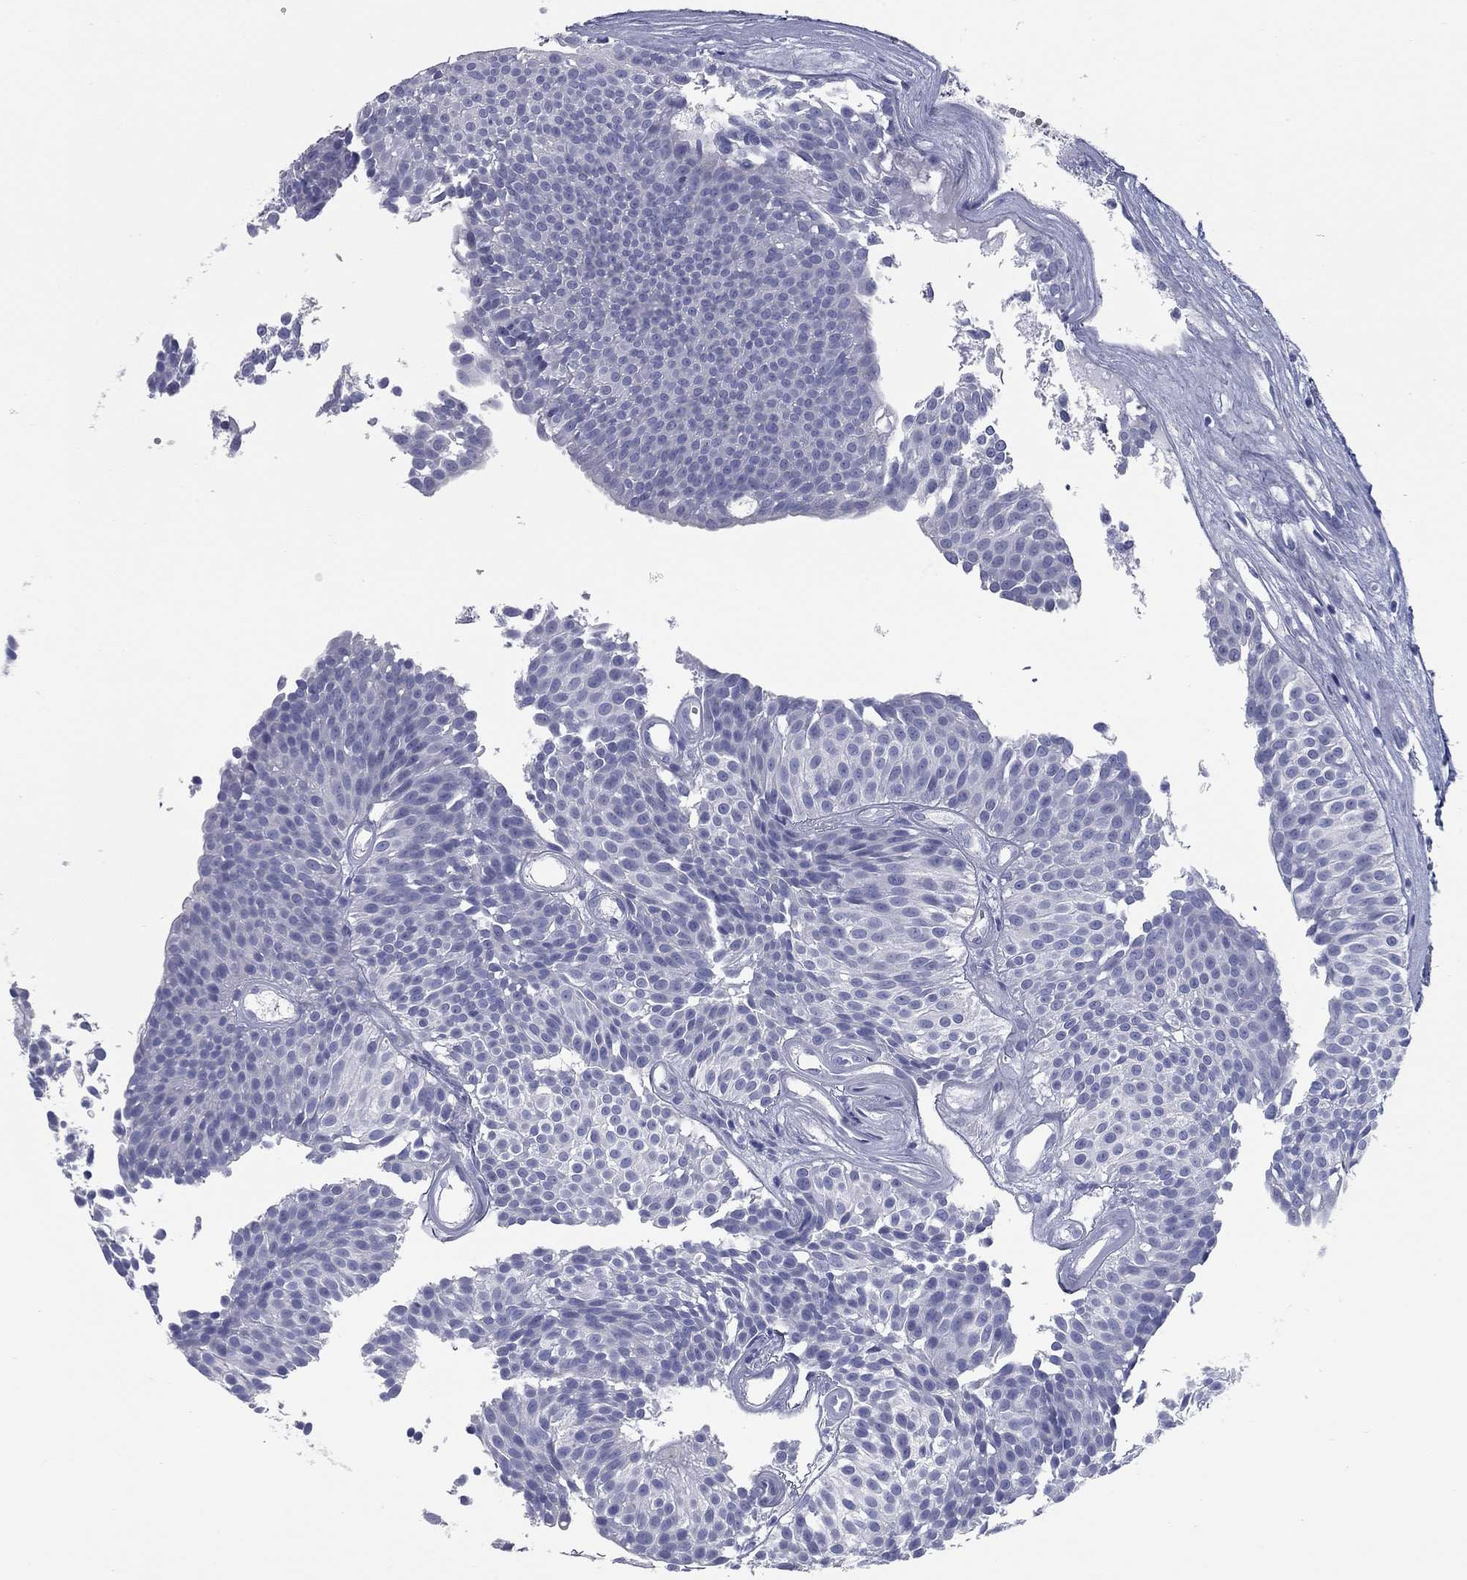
{"staining": {"intensity": "negative", "quantity": "none", "location": "none"}, "tissue": "urothelial cancer", "cell_type": "Tumor cells", "image_type": "cancer", "snomed": [{"axis": "morphology", "description": "Urothelial carcinoma, Low grade"}, {"axis": "topography", "description": "Urinary bladder"}], "caption": "There is no significant staining in tumor cells of urothelial cancer.", "gene": "KIRREL2", "patient": {"sex": "male", "age": 63}}